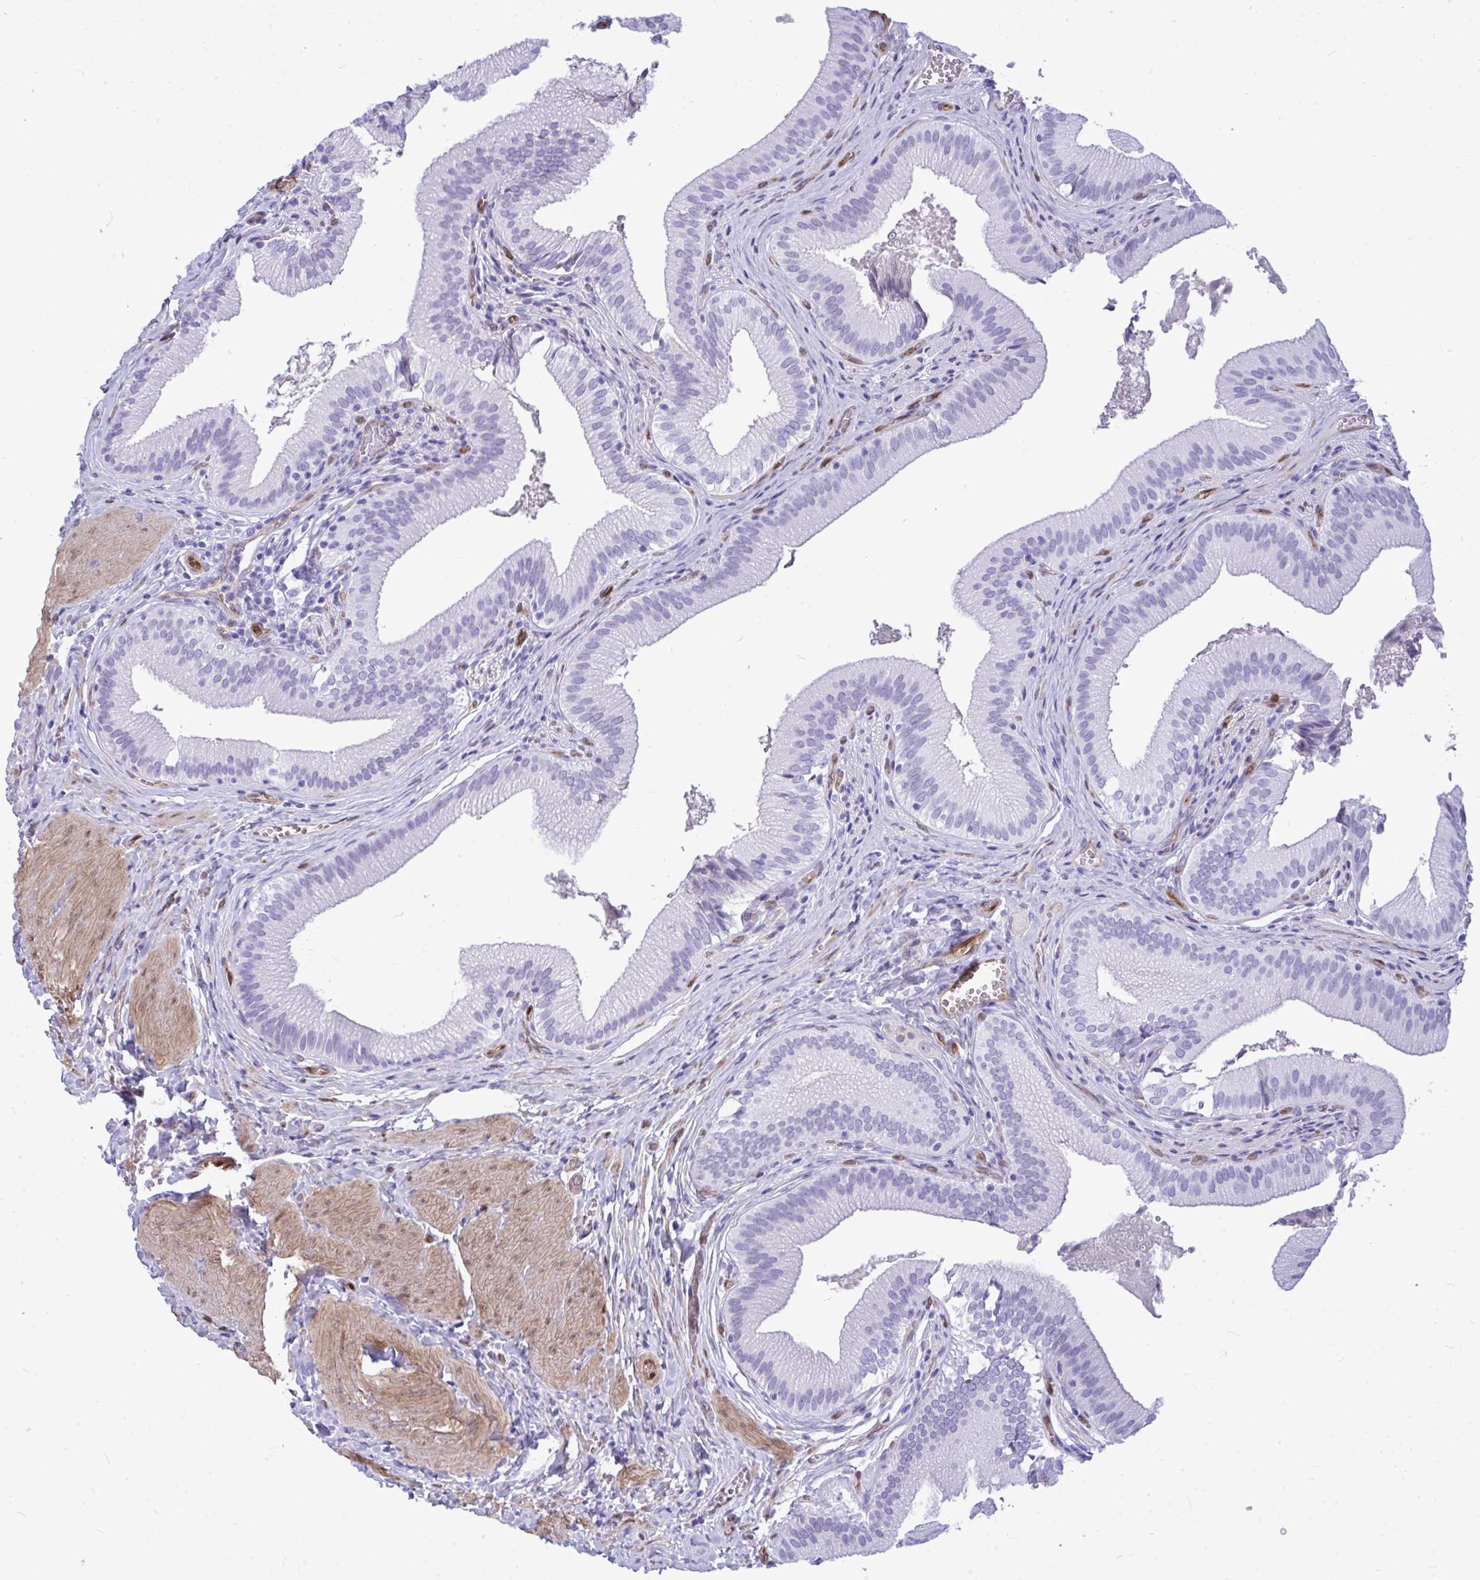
{"staining": {"intensity": "negative", "quantity": "none", "location": "none"}, "tissue": "gallbladder", "cell_type": "Glandular cells", "image_type": "normal", "snomed": [{"axis": "morphology", "description": "Normal tissue, NOS"}, {"axis": "topography", "description": "Gallbladder"}, {"axis": "topography", "description": "Peripheral nerve tissue"}], "caption": "Gallbladder was stained to show a protein in brown. There is no significant positivity in glandular cells. Brightfield microscopy of immunohistochemistry stained with DAB (brown) and hematoxylin (blue), captured at high magnification.", "gene": "LIMS2", "patient": {"sex": "male", "age": 17}}